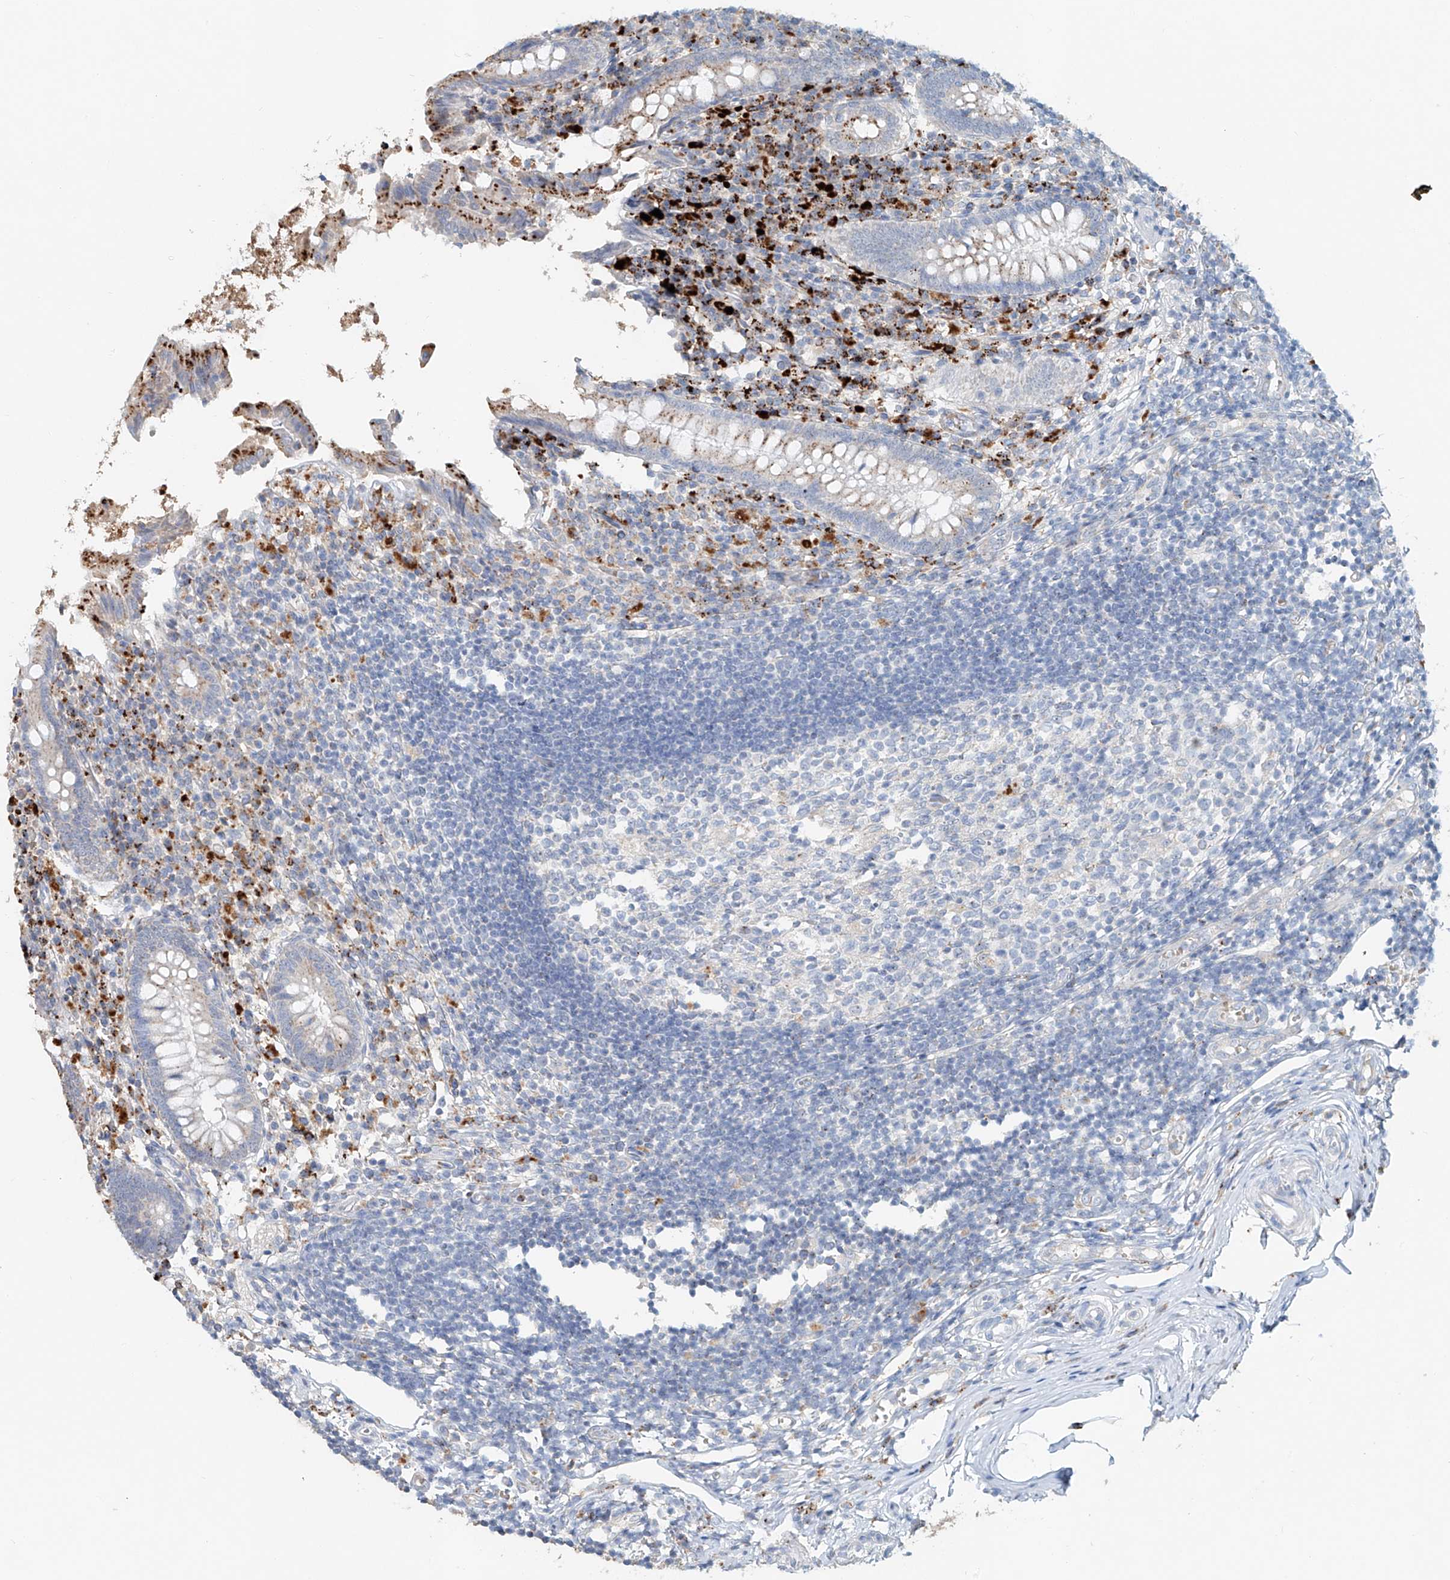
{"staining": {"intensity": "moderate", "quantity": "<25%", "location": "cytoplasmic/membranous"}, "tissue": "appendix", "cell_type": "Glandular cells", "image_type": "normal", "snomed": [{"axis": "morphology", "description": "Normal tissue, NOS"}, {"axis": "topography", "description": "Appendix"}], "caption": "Glandular cells demonstrate low levels of moderate cytoplasmic/membranous positivity in about <25% of cells in benign human appendix.", "gene": "TRIM47", "patient": {"sex": "female", "age": 17}}